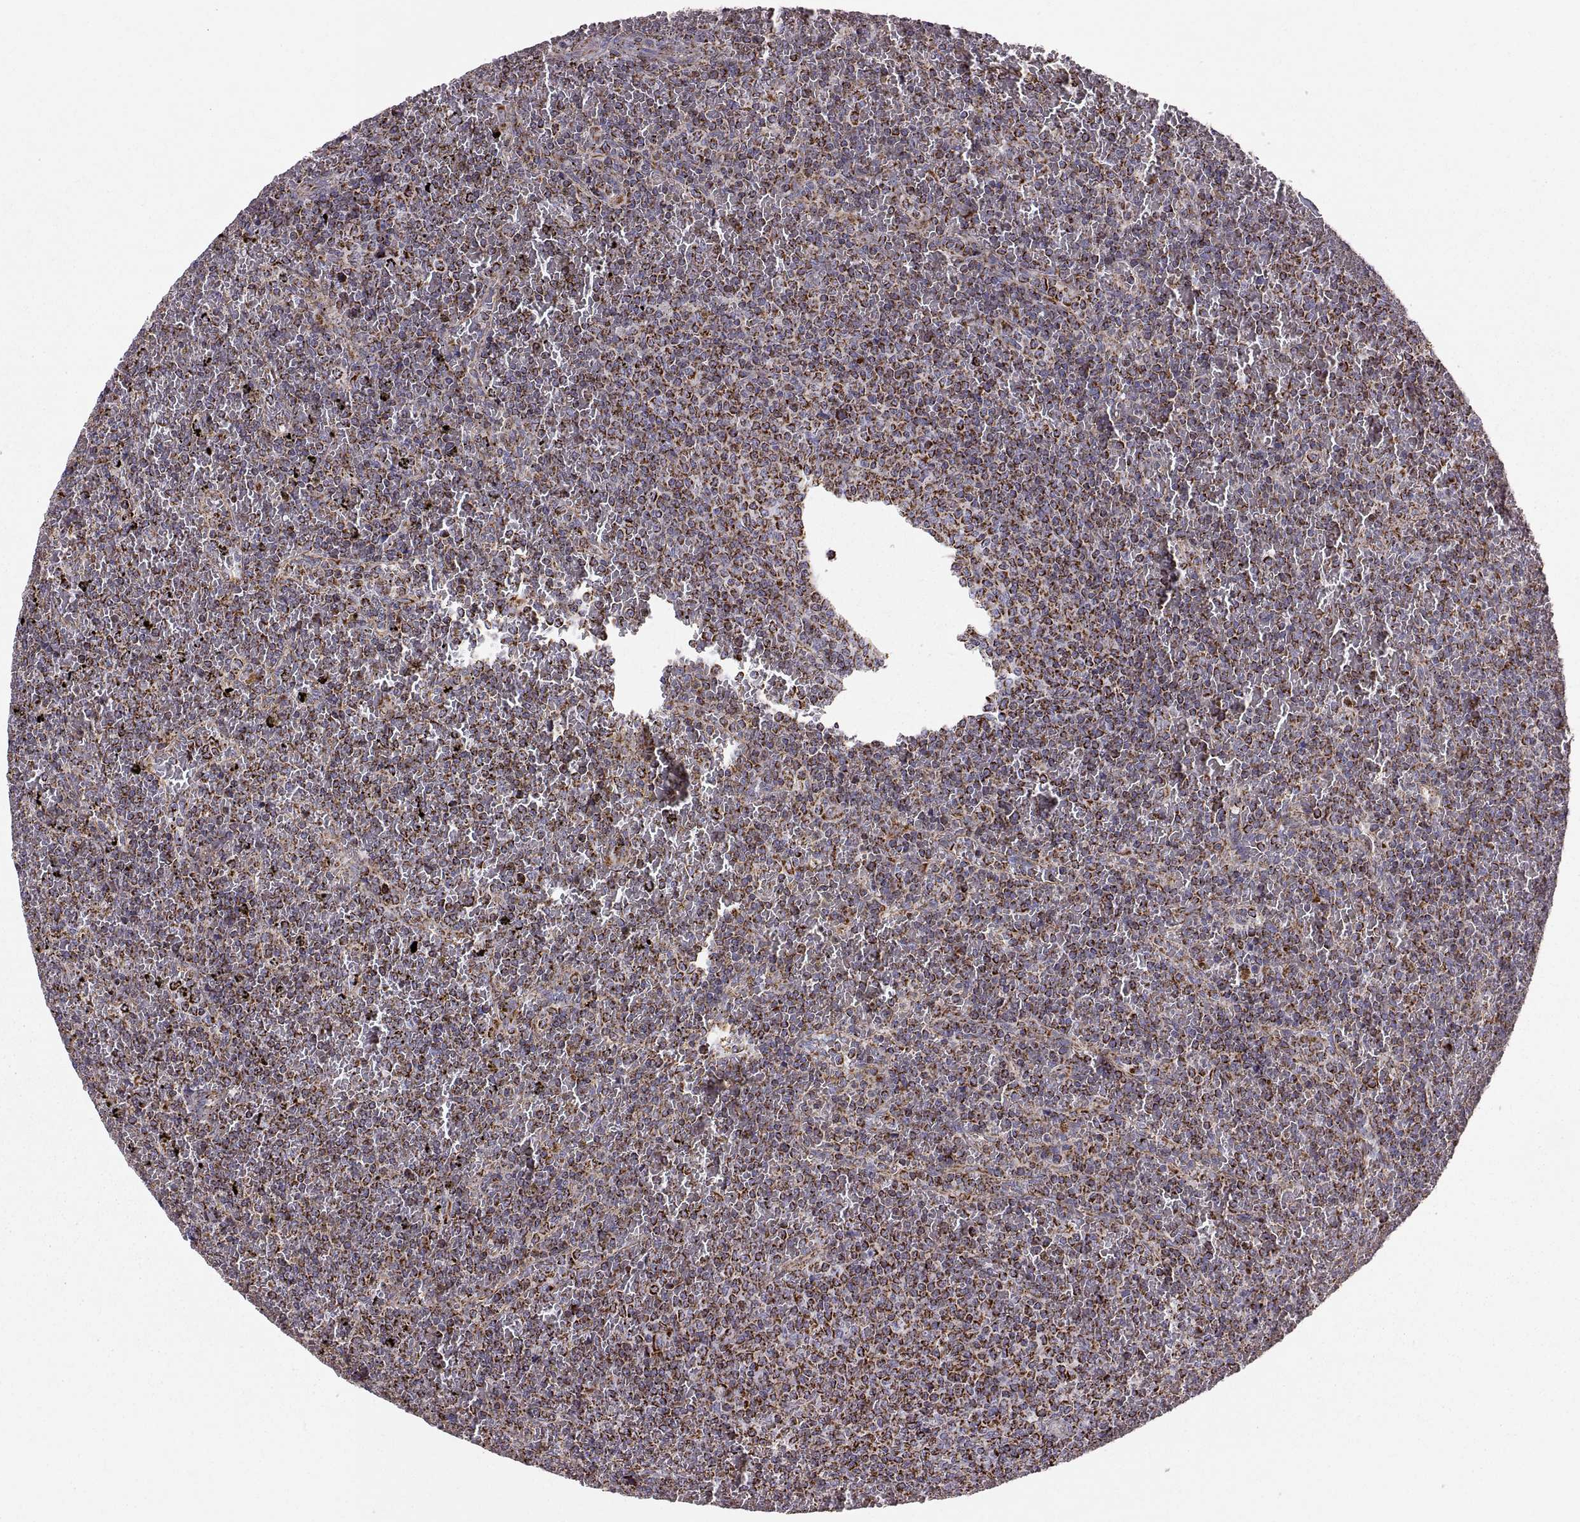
{"staining": {"intensity": "strong", "quantity": ">75%", "location": "cytoplasmic/membranous"}, "tissue": "lymphoma", "cell_type": "Tumor cells", "image_type": "cancer", "snomed": [{"axis": "morphology", "description": "Malignant lymphoma, non-Hodgkin's type, Low grade"}, {"axis": "topography", "description": "Spleen"}], "caption": "Immunohistochemistry of human low-grade malignant lymphoma, non-Hodgkin's type demonstrates high levels of strong cytoplasmic/membranous staining in about >75% of tumor cells.", "gene": "ARSD", "patient": {"sex": "female", "age": 77}}